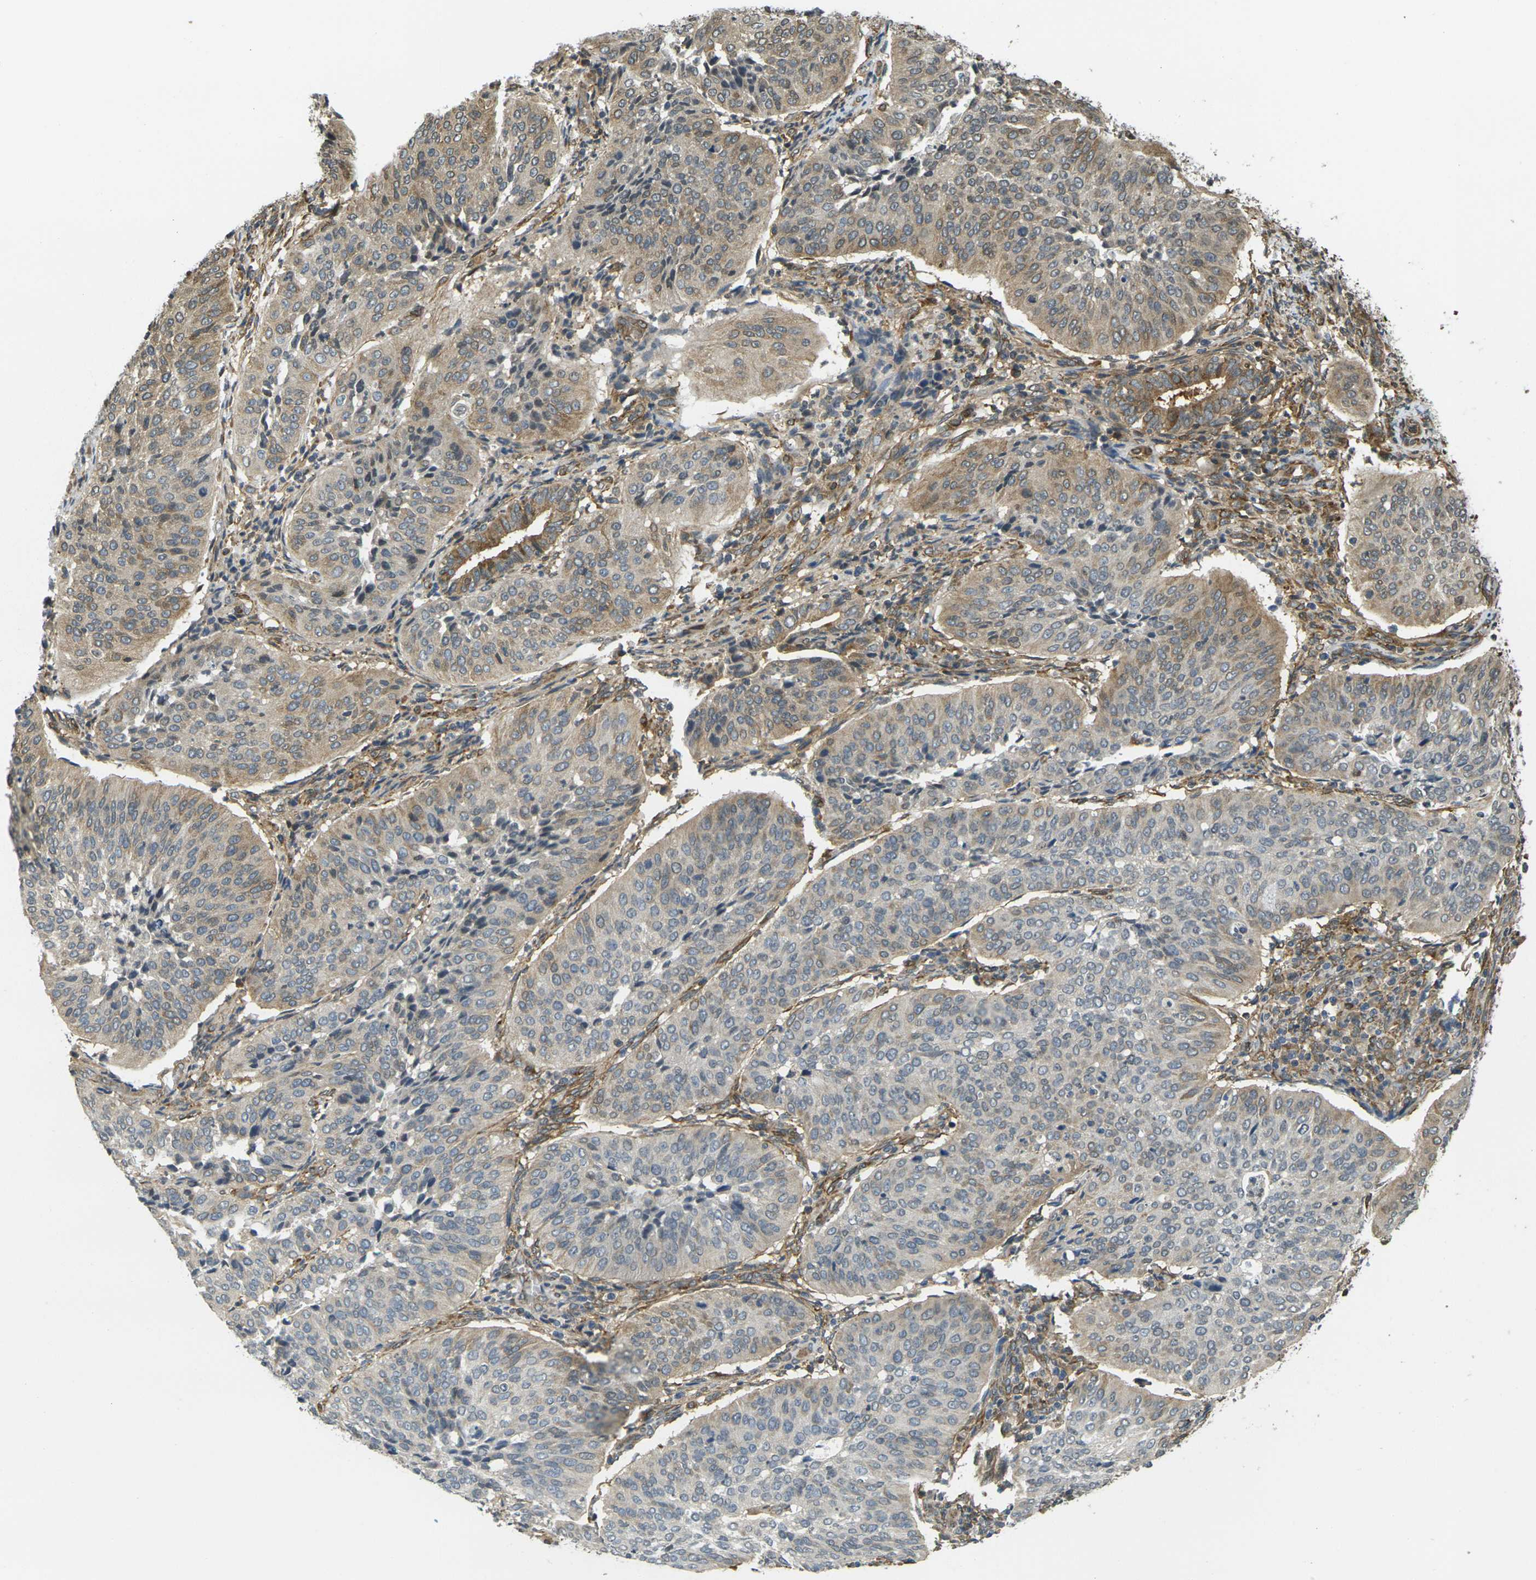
{"staining": {"intensity": "weak", "quantity": "25%-75%", "location": "cytoplasmic/membranous"}, "tissue": "cervical cancer", "cell_type": "Tumor cells", "image_type": "cancer", "snomed": [{"axis": "morphology", "description": "Normal tissue, NOS"}, {"axis": "morphology", "description": "Squamous cell carcinoma, NOS"}, {"axis": "topography", "description": "Cervix"}], "caption": "Weak cytoplasmic/membranous expression is present in approximately 25%-75% of tumor cells in squamous cell carcinoma (cervical).", "gene": "CAST", "patient": {"sex": "female", "age": 39}}